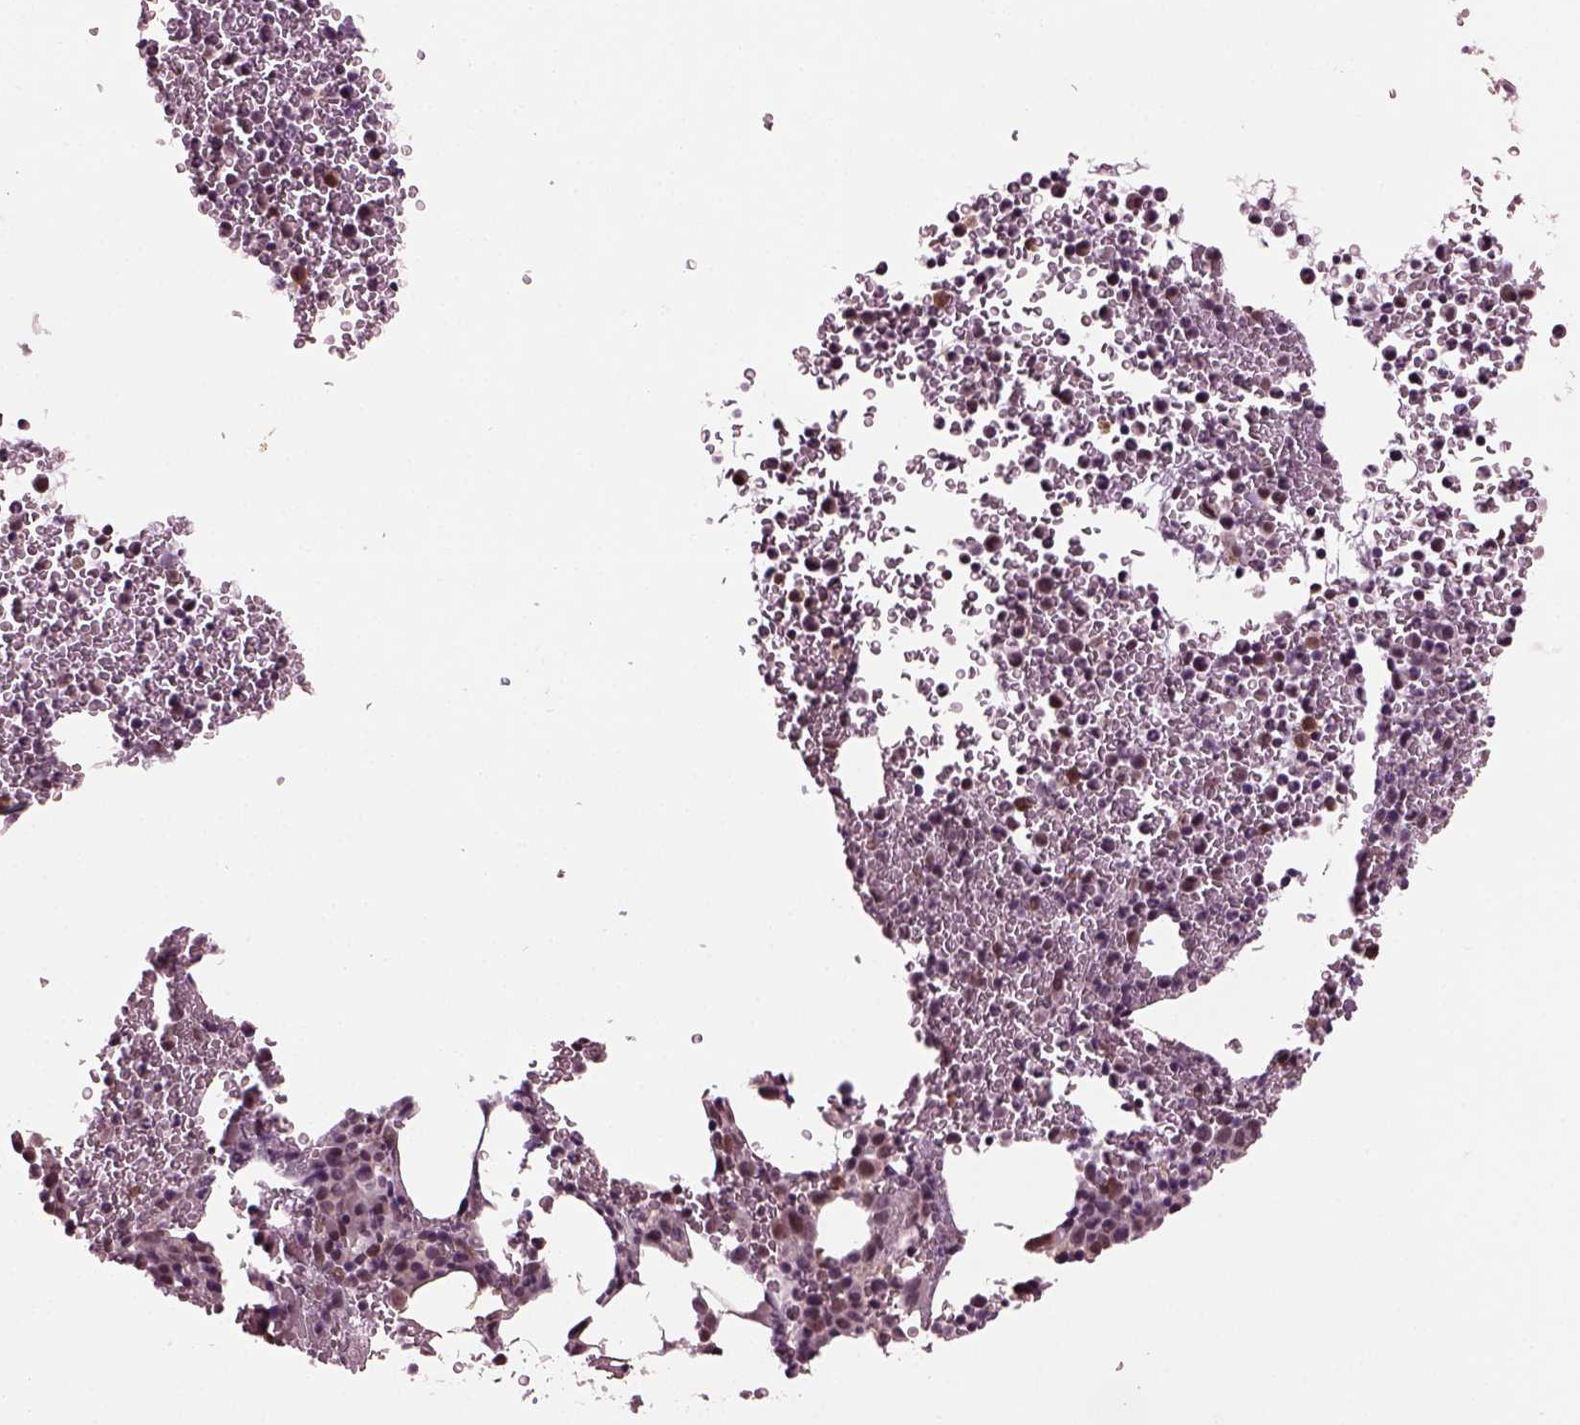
{"staining": {"intensity": "moderate", "quantity": "<25%", "location": "cytoplasmic/membranous"}, "tissue": "bone marrow", "cell_type": "Hematopoietic cells", "image_type": "normal", "snomed": [{"axis": "morphology", "description": "Normal tissue, NOS"}, {"axis": "topography", "description": "Bone marrow"}], "caption": "Protein staining of benign bone marrow reveals moderate cytoplasmic/membranous staining in approximately <25% of hematopoietic cells.", "gene": "RUVBL2", "patient": {"sex": "female", "age": 56}}